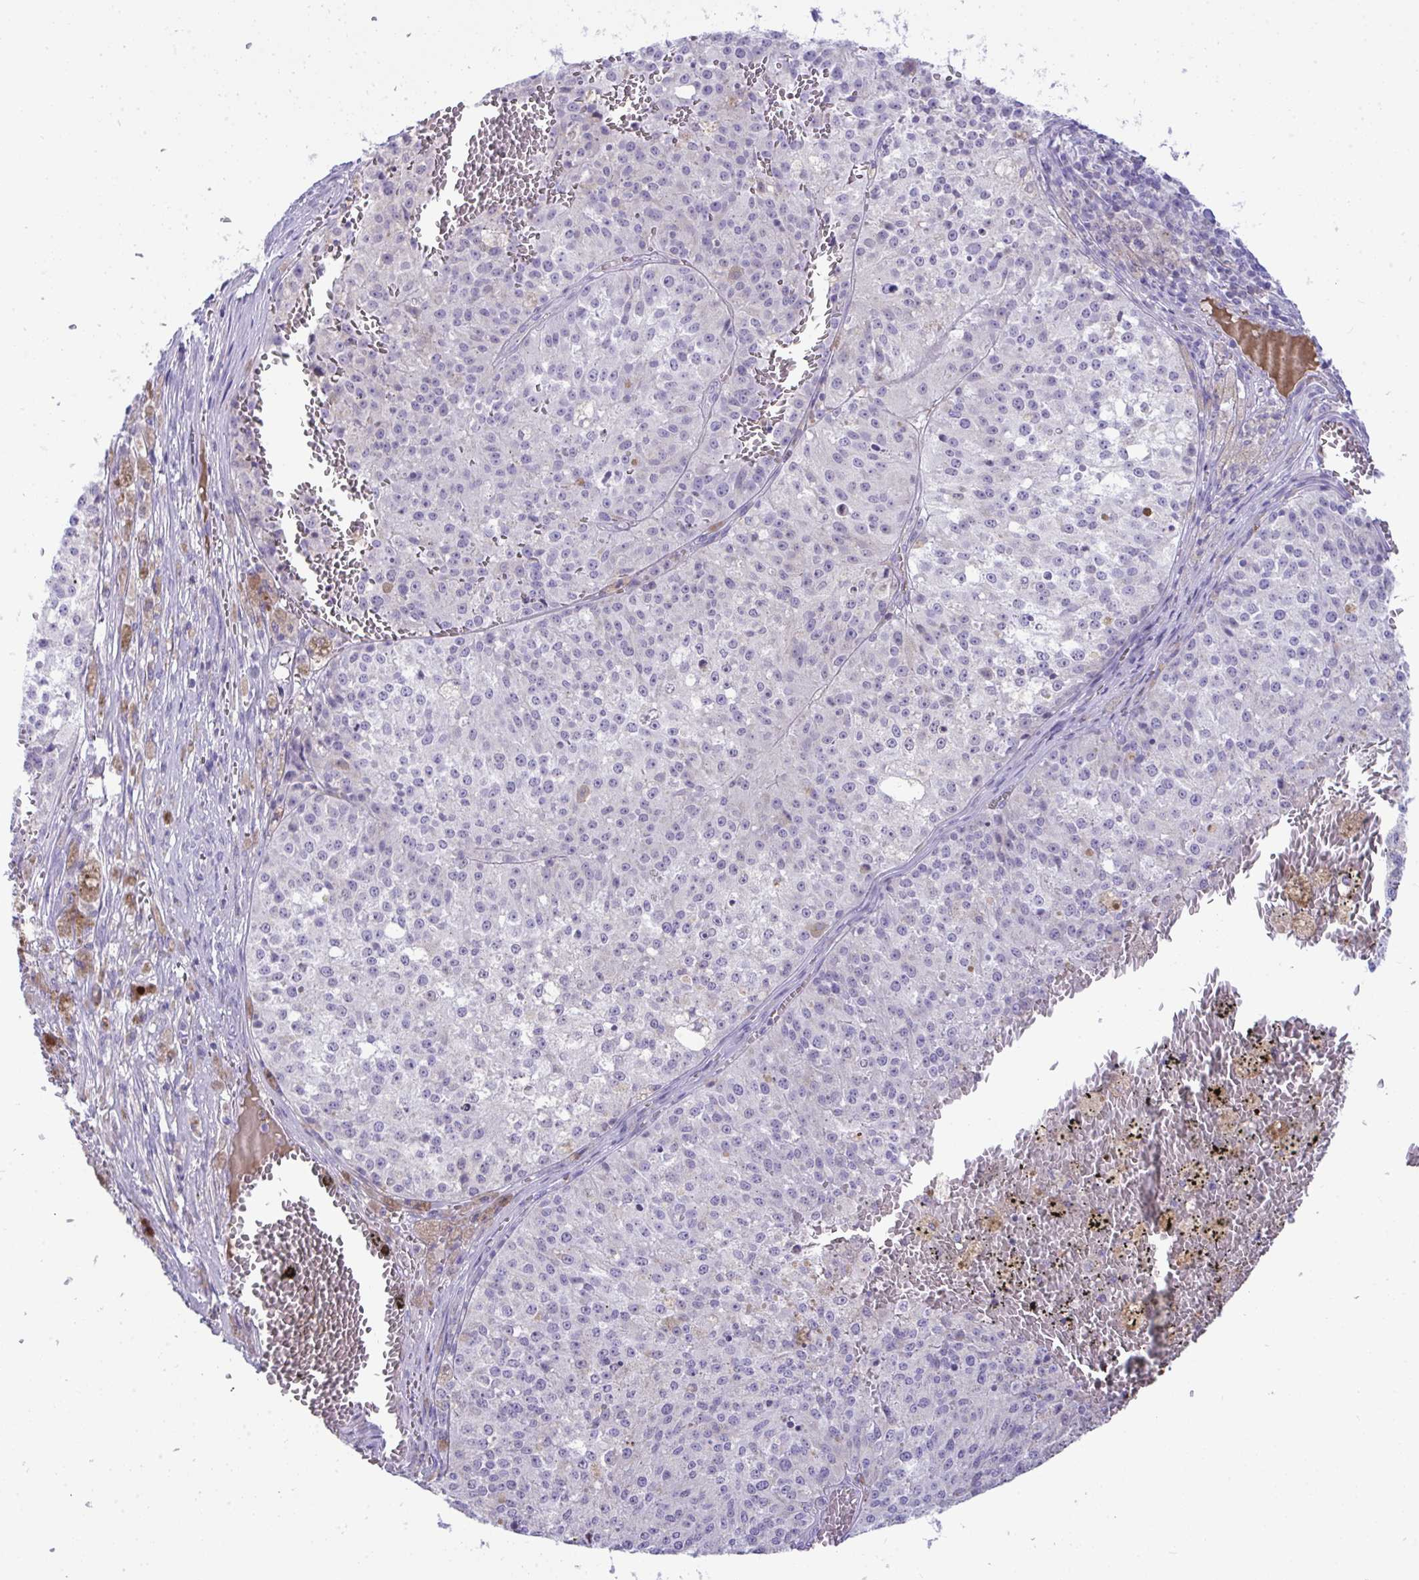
{"staining": {"intensity": "negative", "quantity": "none", "location": "none"}, "tissue": "melanoma", "cell_type": "Tumor cells", "image_type": "cancer", "snomed": [{"axis": "morphology", "description": "Malignant melanoma, Metastatic site"}, {"axis": "topography", "description": "Lymph node"}], "caption": "Melanoma was stained to show a protein in brown. There is no significant positivity in tumor cells.", "gene": "PLA2G12B", "patient": {"sex": "female", "age": 64}}